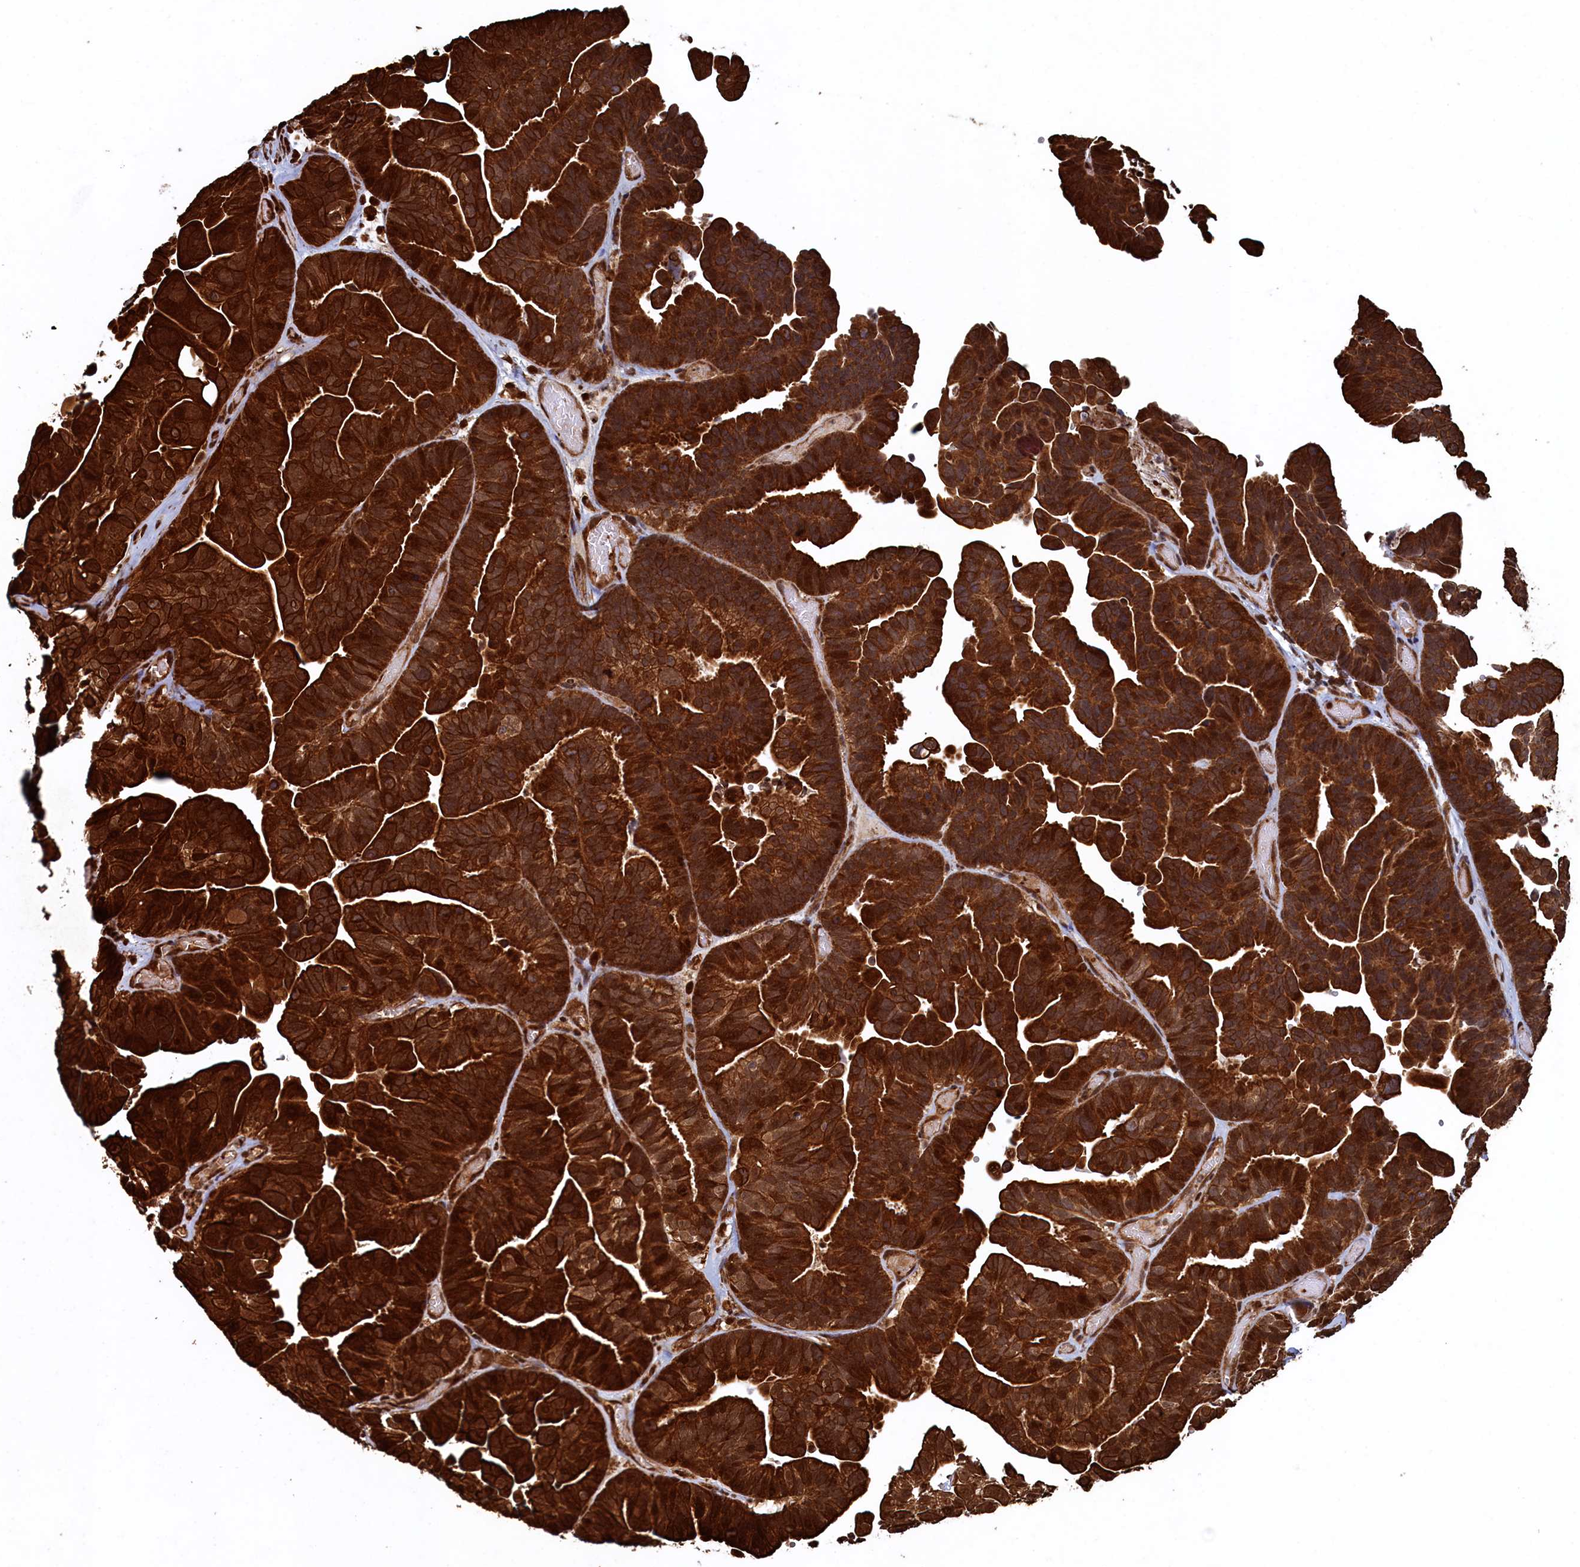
{"staining": {"intensity": "strong", "quantity": ">75%", "location": "cytoplasmic/membranous"}, "tissue": "ovarian cancer", "cell_type": "Tumor cells", "image_type": "cancer", "snomed": [{"axis": "morphology", "description": "Cystadenocarcinoma, serous, NOS"}, {"axis": "topography", "description": "Ovary"}], "caption": "High-power microscopy captured an immunohistochemistry (IHC) photomicrograph of ovarian serous cystadenocarcinoma, revealing strong cytoplasmic/membranous staining in about >75% of tumor cells.", "gene": "PIGN", "patient": {"sex": "female", "age": 56}}